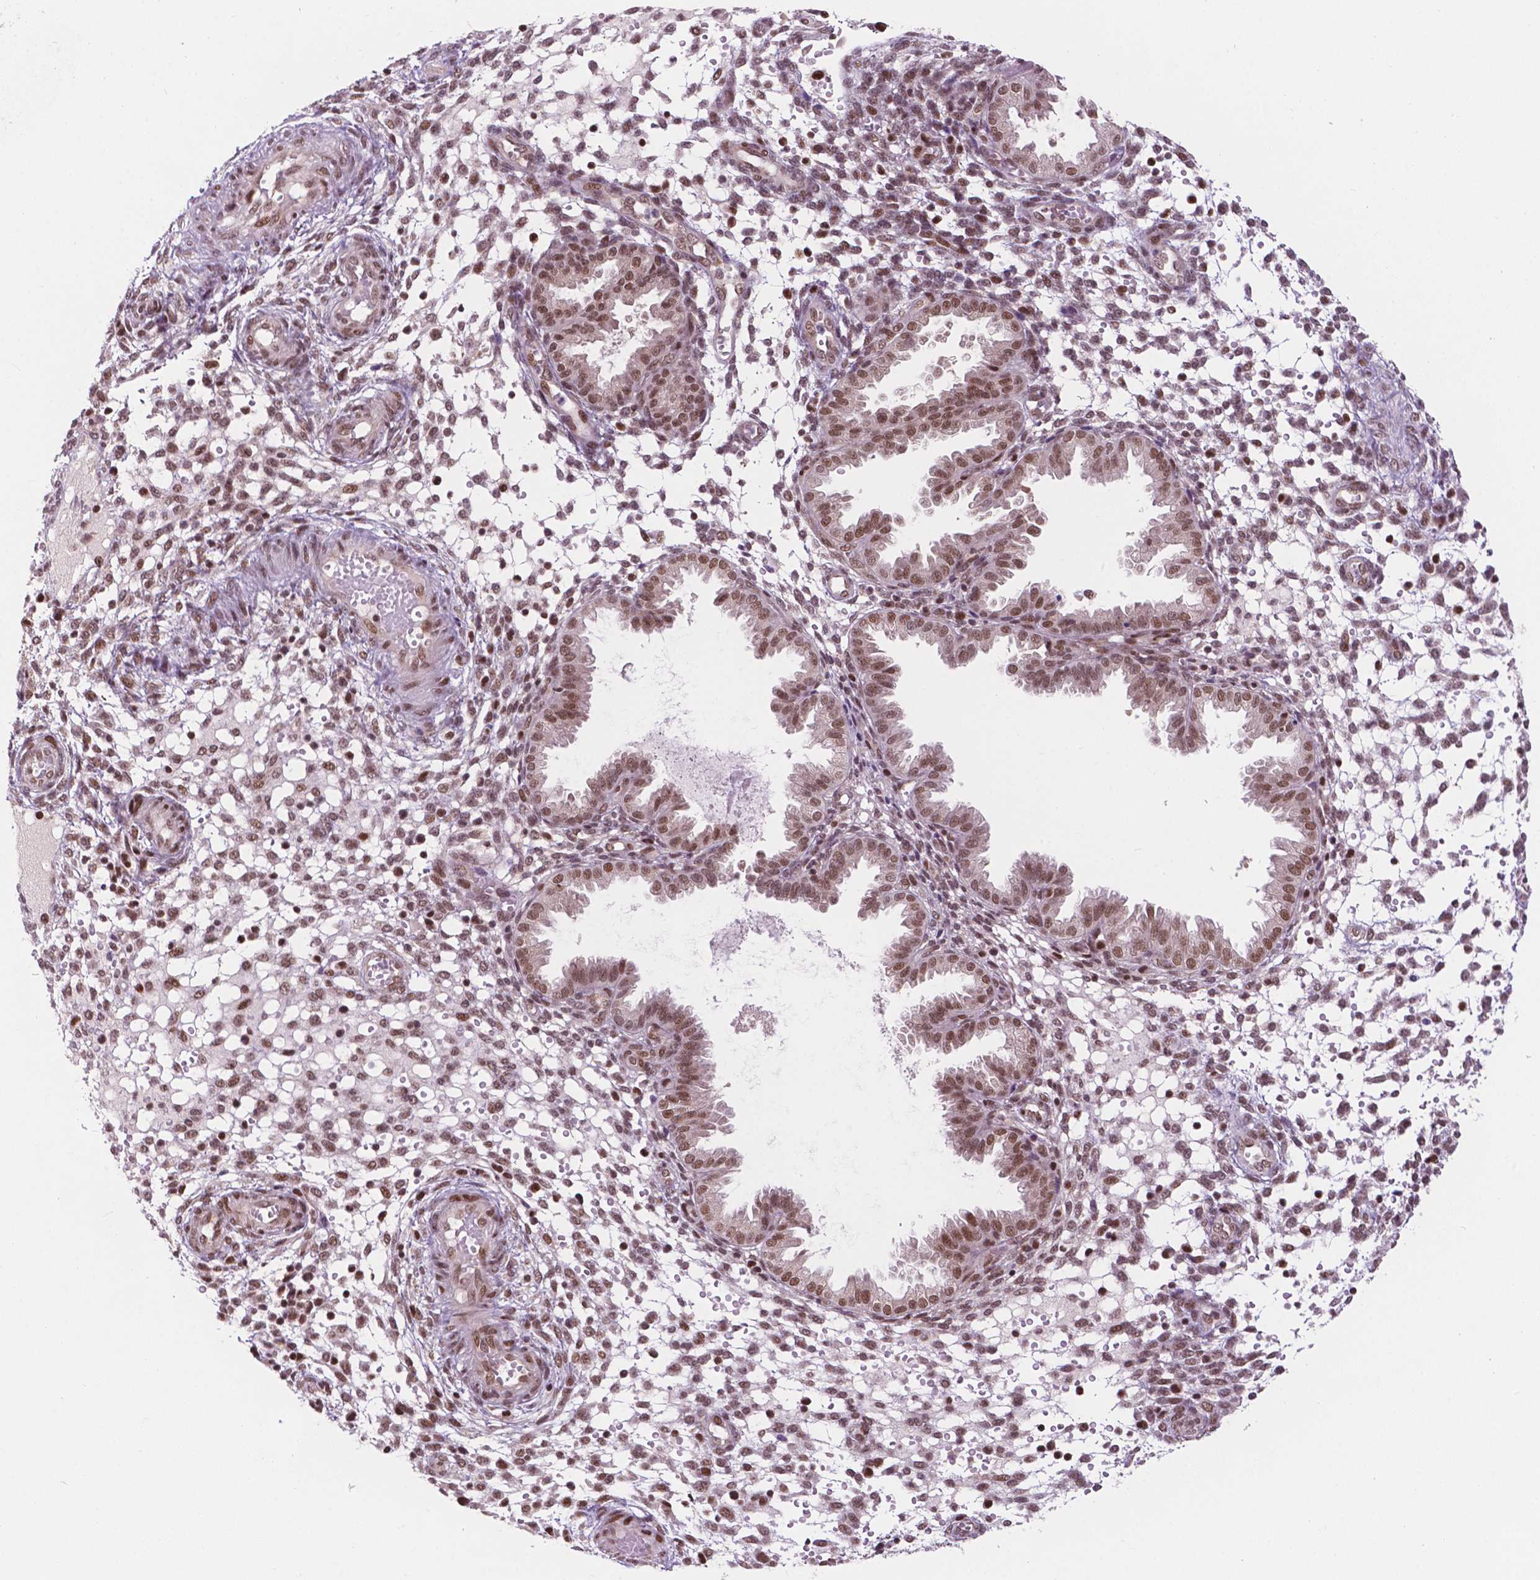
{"staining": {"intensity": "moderate", "quantity": ">75%", "location": "nuclear"}, "tissue": "endometrium", "cell_type": "Cells in endometrial stroma", "image_type": "normal", "snomed": [{"axis": "morphology", "description": "Normal tissue, NOS"}, {"axis": "topography", "description": "Endometrium"}], "caption": "Brown immunohistochemical staining in normal endometrium shows moderate nuclear expression in approximately >75% of cells in endometrial stroma. Nuclei are stained in blue.", "gene": "PER2", "patient": {"sex": "female", "age": 33}}